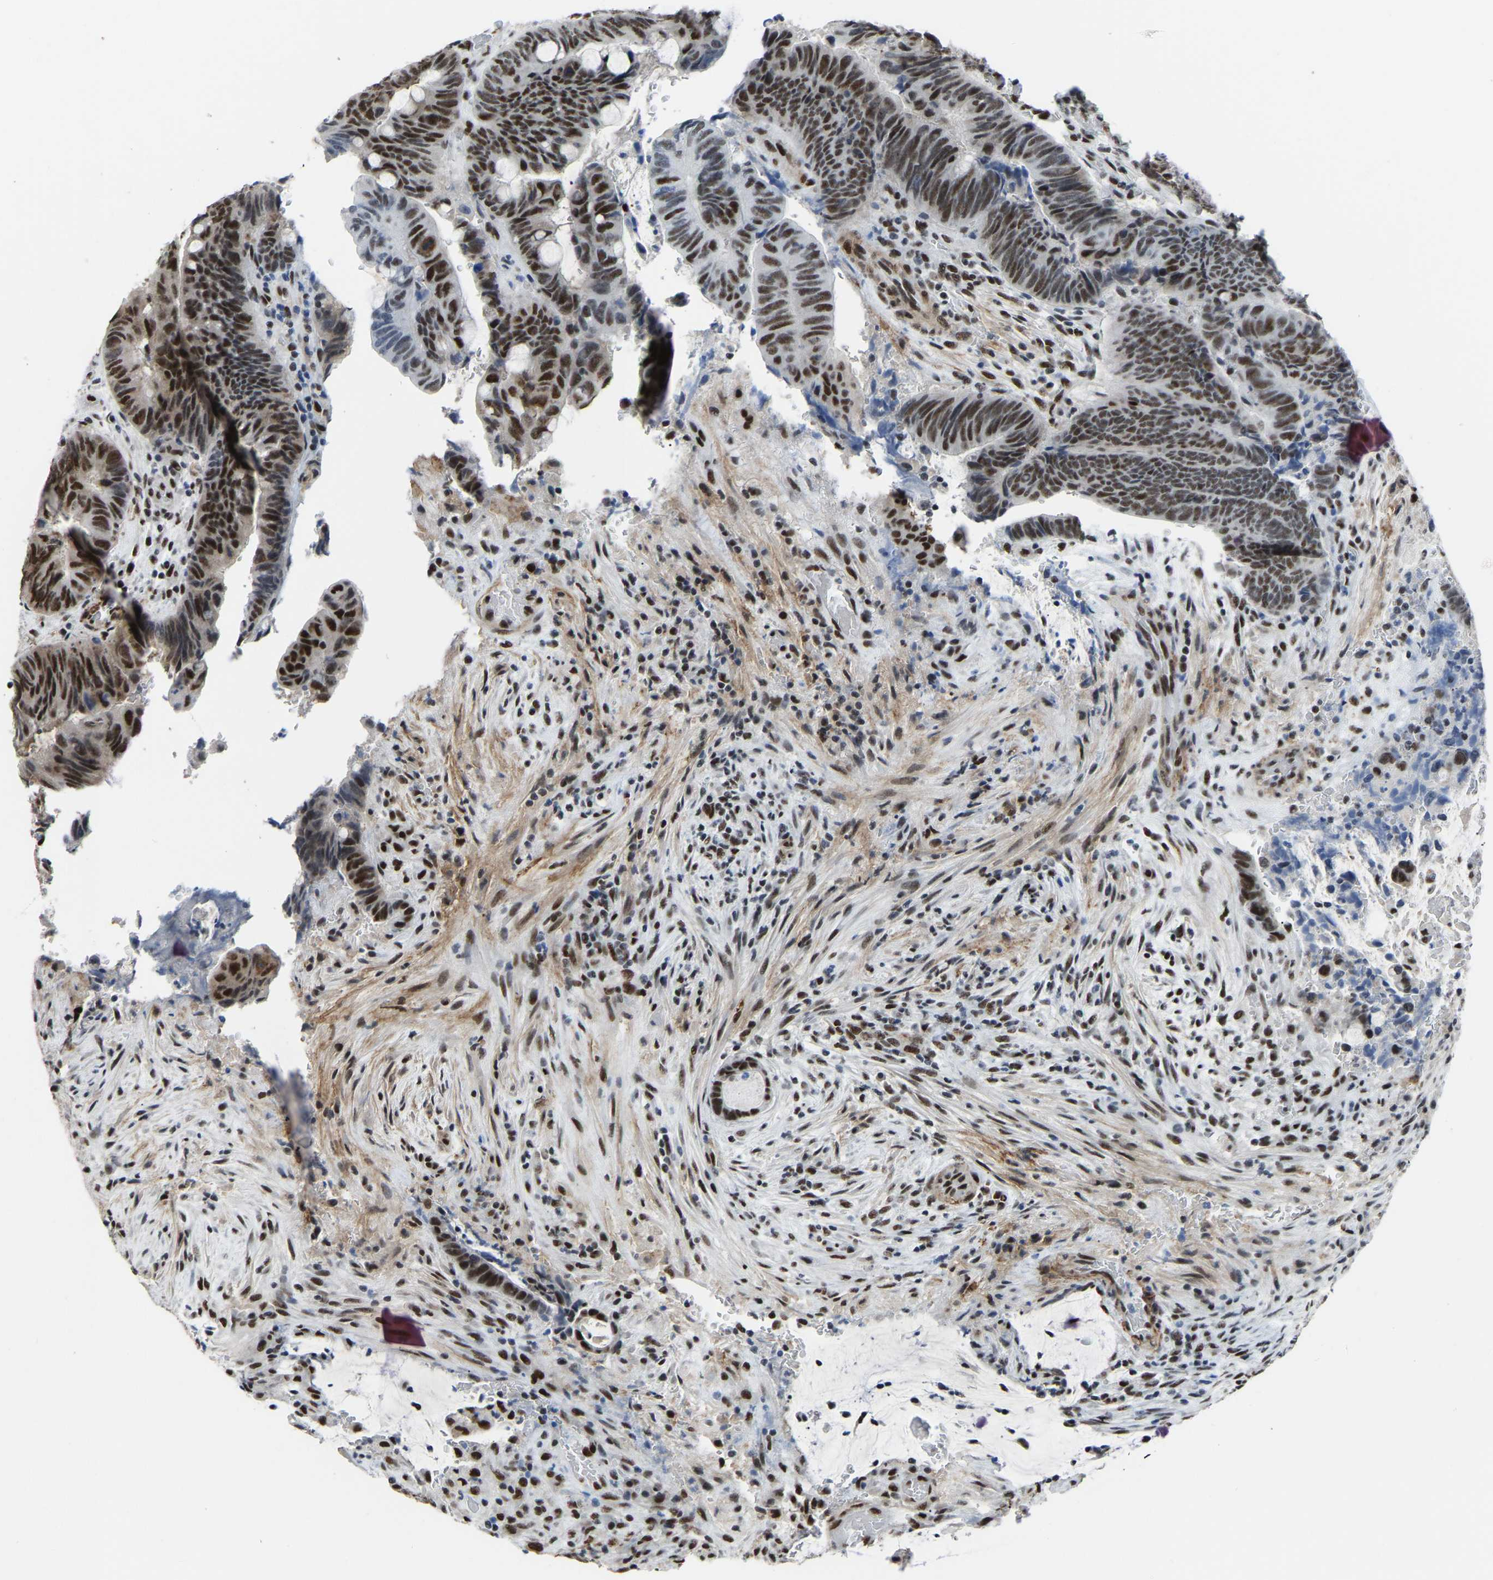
{"staining": {"intensity": "strong", "quantity": ">75%", "location": "nuclear"}, "tissue": "colorectal cancer", "cell_type": "Tumor cells", "image_type": "cancer", "snomed": [{"axis": "morphology", "description": "Normal tissue, NOS"}, {"axis": "morphology", "description": "Adenocarcinoma, NOS"}, {"axis": "topography", "description": "Rectum"}, {"axis": "topography", "description": "Peripheral nerve tissue"}], "caption": "Approximately >75% of tumor cells in adenocarcinoma (colorectal) demonstrate strong nuclear protein positivity as visualized by brown immunohistochemical staining.", "gene": "DDX5", "patient": {"sex": "male", "age": 92}}